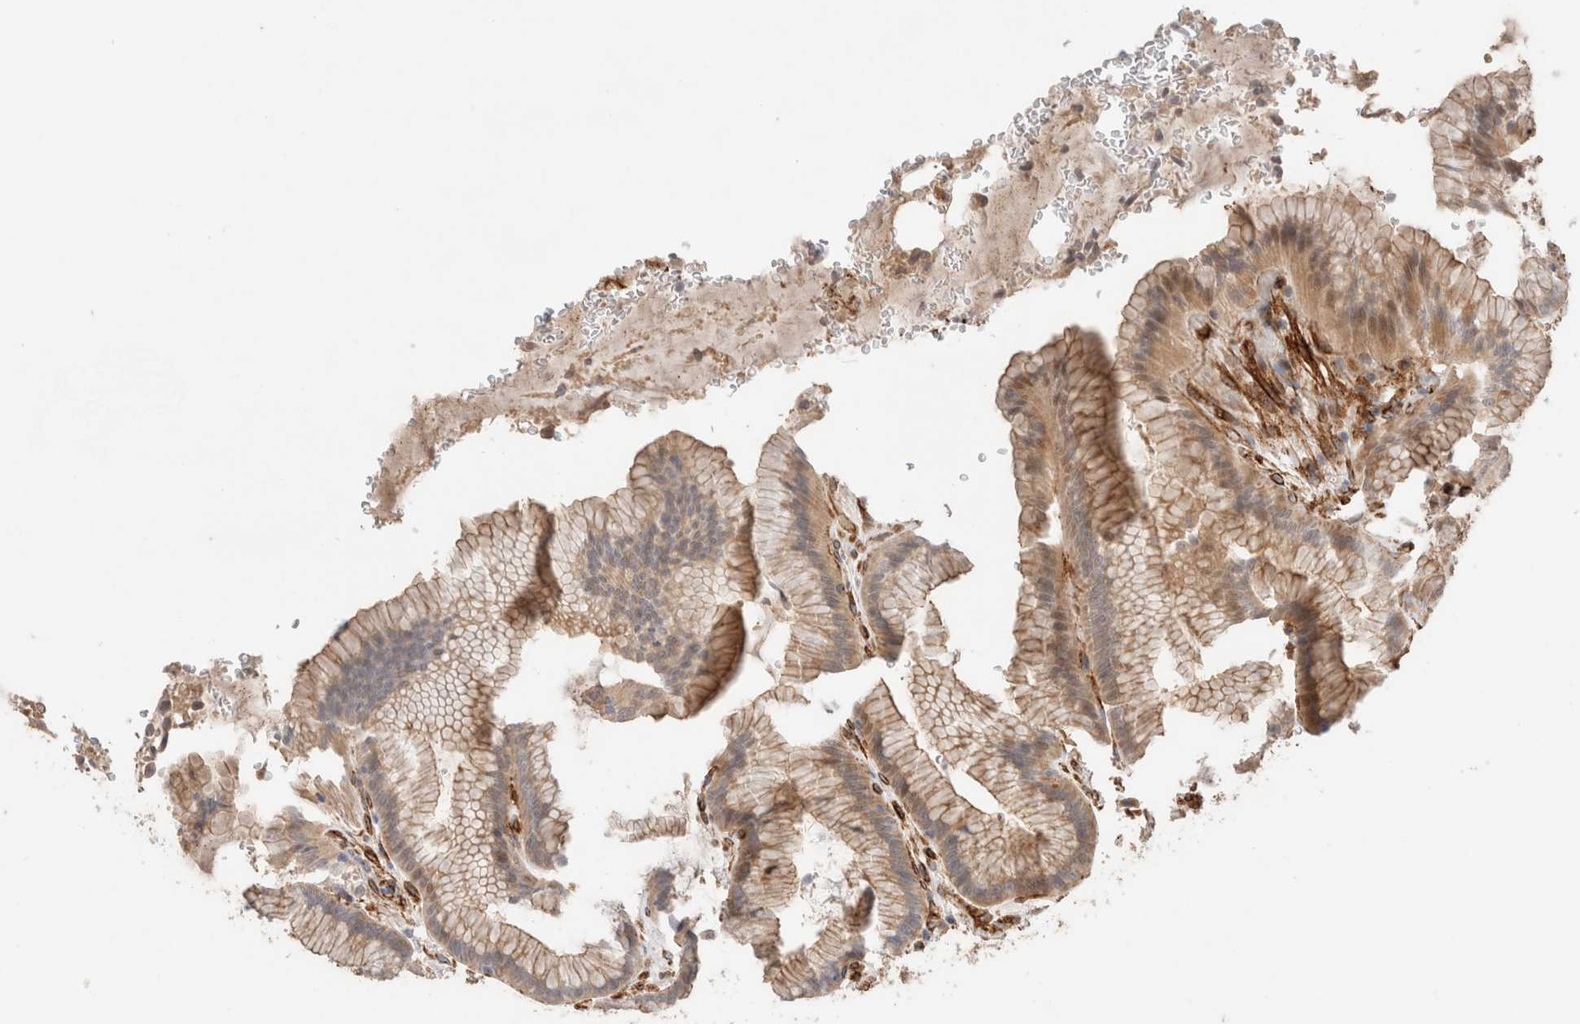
{"staining": {"intensity": "weak", "quantity": "25%-75%", "location": "cytoplasmic/membranous"}, "tissue": "stomach", "cell_type": "Glandular cells", "image_type": "normal", "snomed": [{"axis": "morphology", "description": "Normal tissue, NOS"}, {"axis": "topography", "description": "Stomach"}], "caption": "Glandular cells display weak cytoplasmic/membranous expression in about 25%-75% of cells in benign stomach.", "gene": "RAB32", "patient": {"sex": "male", "age": 42}}